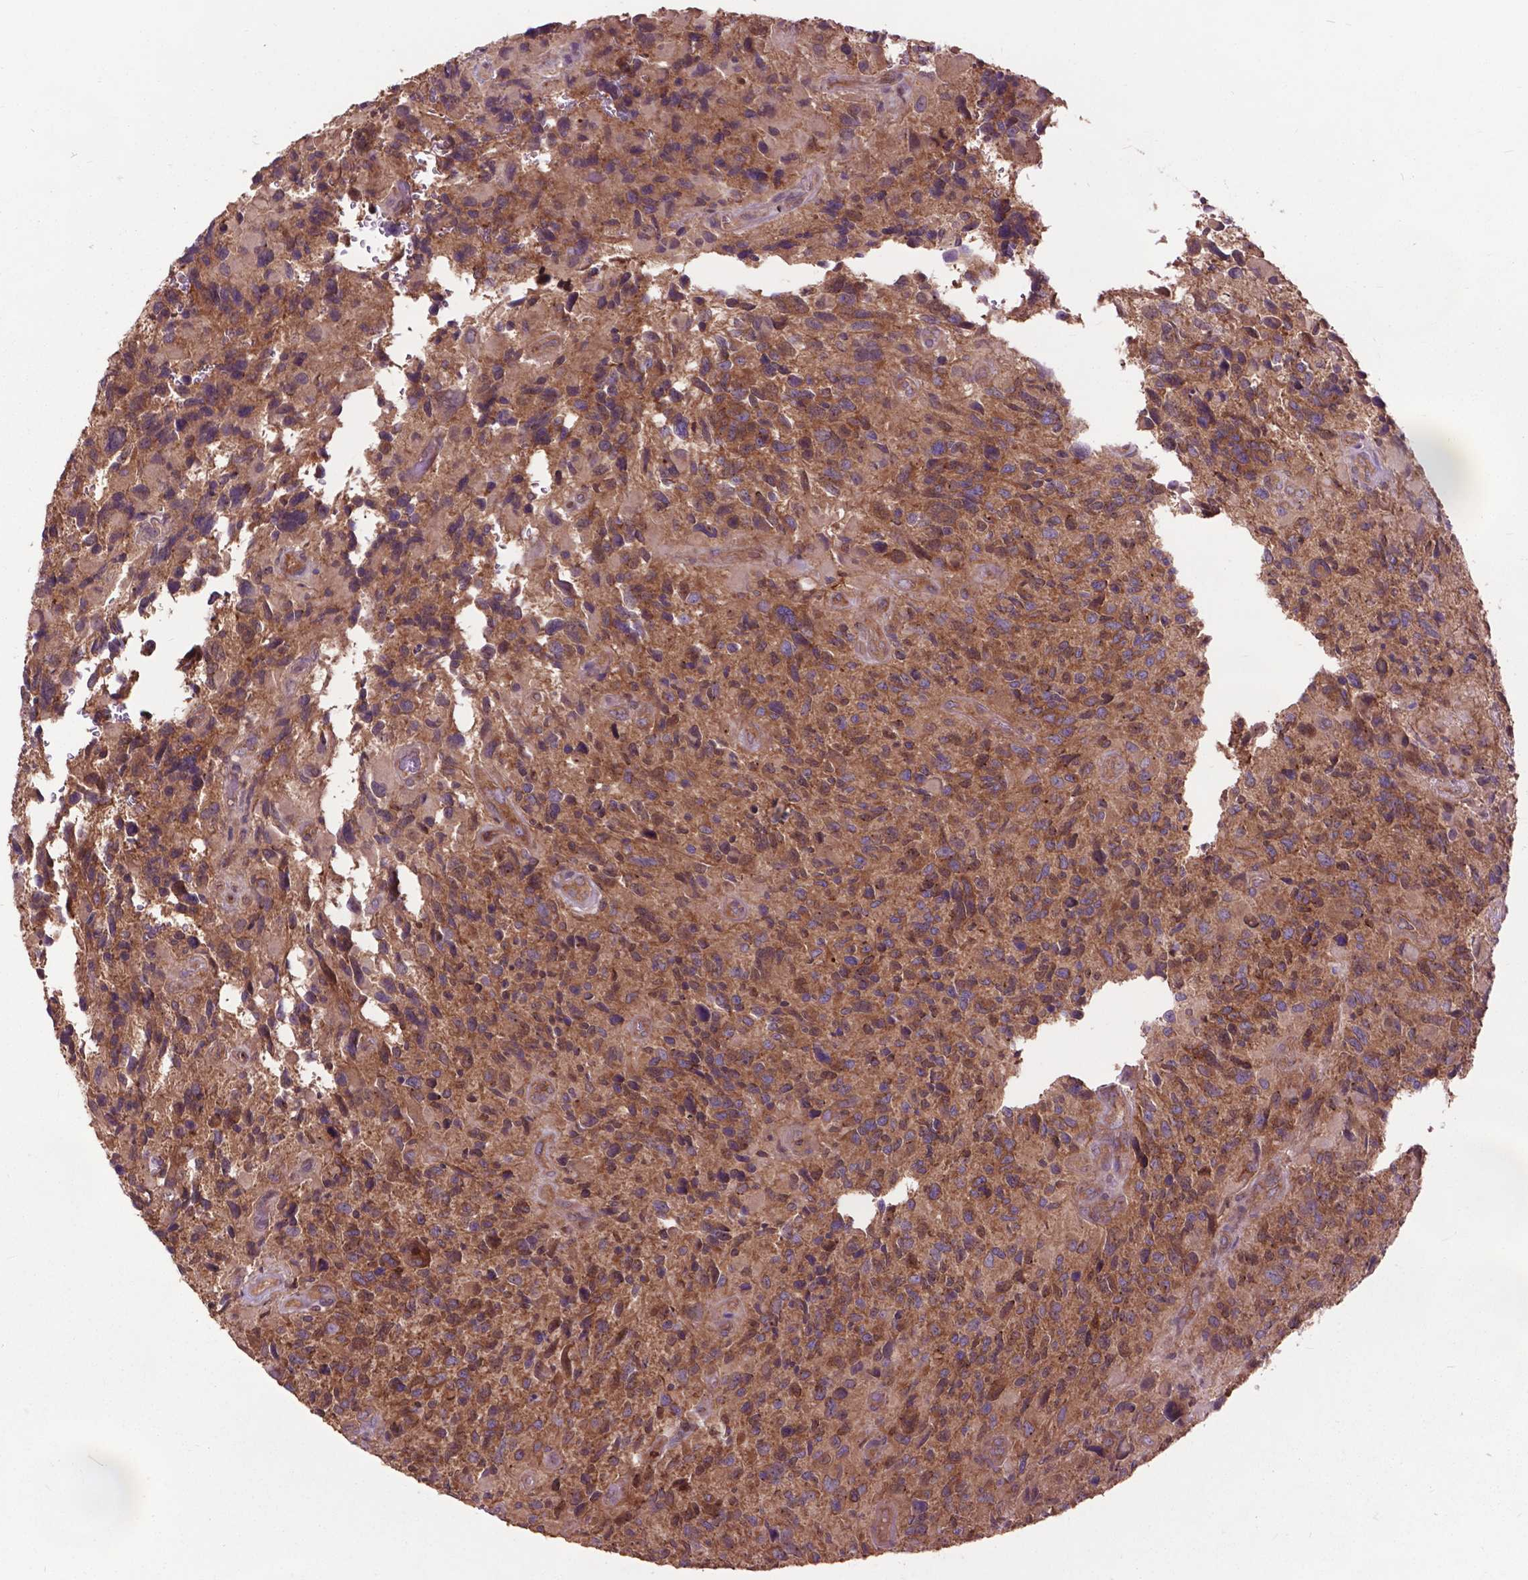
{"staining": {"intensity": "moderate", "quantity": ">75%", "location": "cytoplasmic/membranous"}, "tissue": "glioma", "cell_type": "Tumor cells", "image_type": "cancer", "snomed": [{"axis": "morphology", "description": "Glioma, malignant, High grade"}, {"axis": "topography", "description": "Brain"}], "caption": "Moderate cytoplasmic/membranous positivity for a protein is appreciated in approximately >75% of tumor cells of glioma using immunohistochemistry.", "gene": "ARAF", "patient": {"sex": "male", "age": 46}}